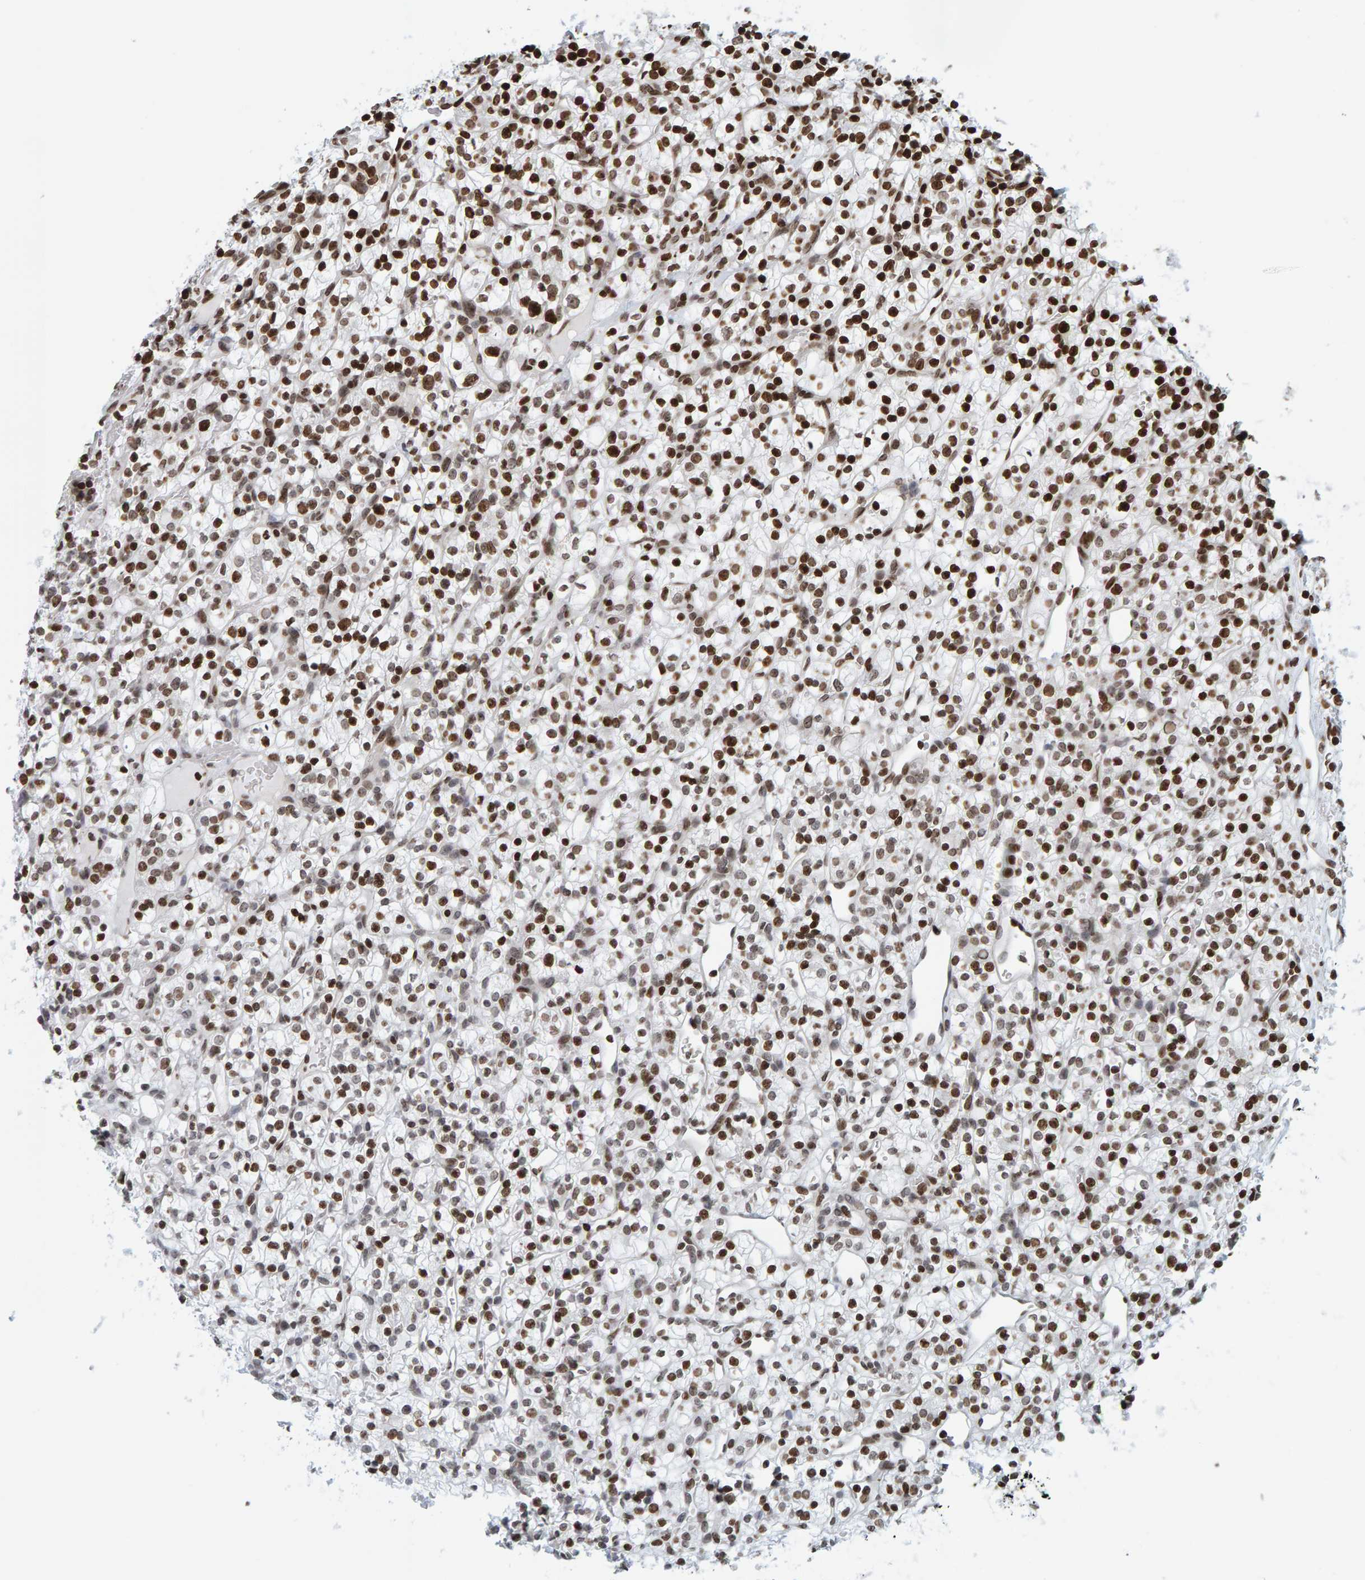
{"staining": {"intensity": "strong", "quantity": ">75%", "location": "nuclear"}, "tissue": "renal cancer", "cell_type": "Tumor cells", "image_type": "cancer", "snomed": [{"axis": "morphology", "description": "Adenocarcinoma, NOS"}, {"axis": "topography", "description": "Kidney"}], "caption": "Adenocarcinoma (renal) tissue displays strong nuclear positivity in about >75% of tumor cells", "gene": "BRF2", "patient": {"sex": "female", "age": 57}}